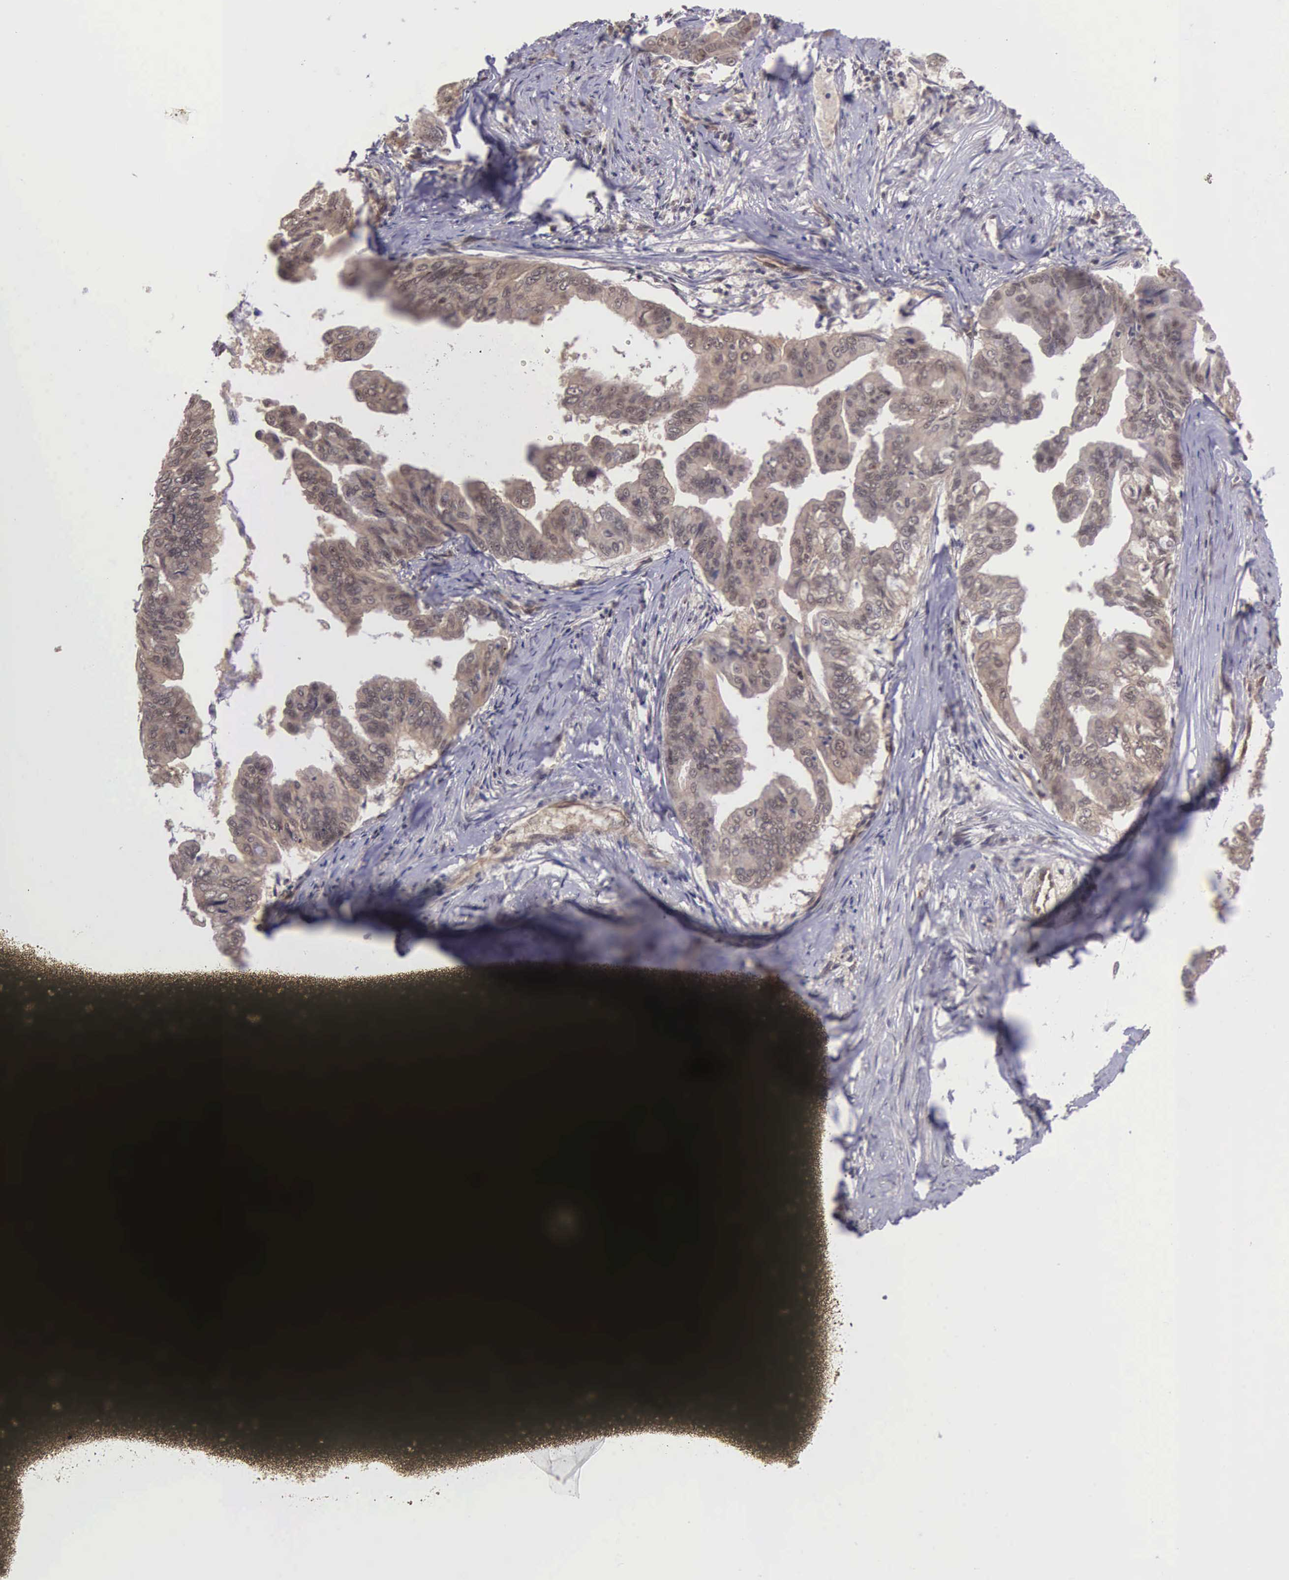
{"staining": {"intensity": "moderate", "quantity": ">75%", "location": "cytoplasmic/membranous"}, "tissue": "stomach cancer", "cell_type": "Tumor cells", "image_type": "cancer", "snomed": [{"axis": "morphology", "description": "Adenocarcinoma, NOS"}, {"axis": "topography", "description": "Stomach, upper"}], "caption": "Immunohistochemistry (IHC) (DAB) staining of human stomach cancer (adenocarcinoma) demonstrates moderate cytoplasmic/membranous protein expression in about >75% of tumor cells.", "gene": "VASH1", "patient": {"sex": "male", "age": 80}}